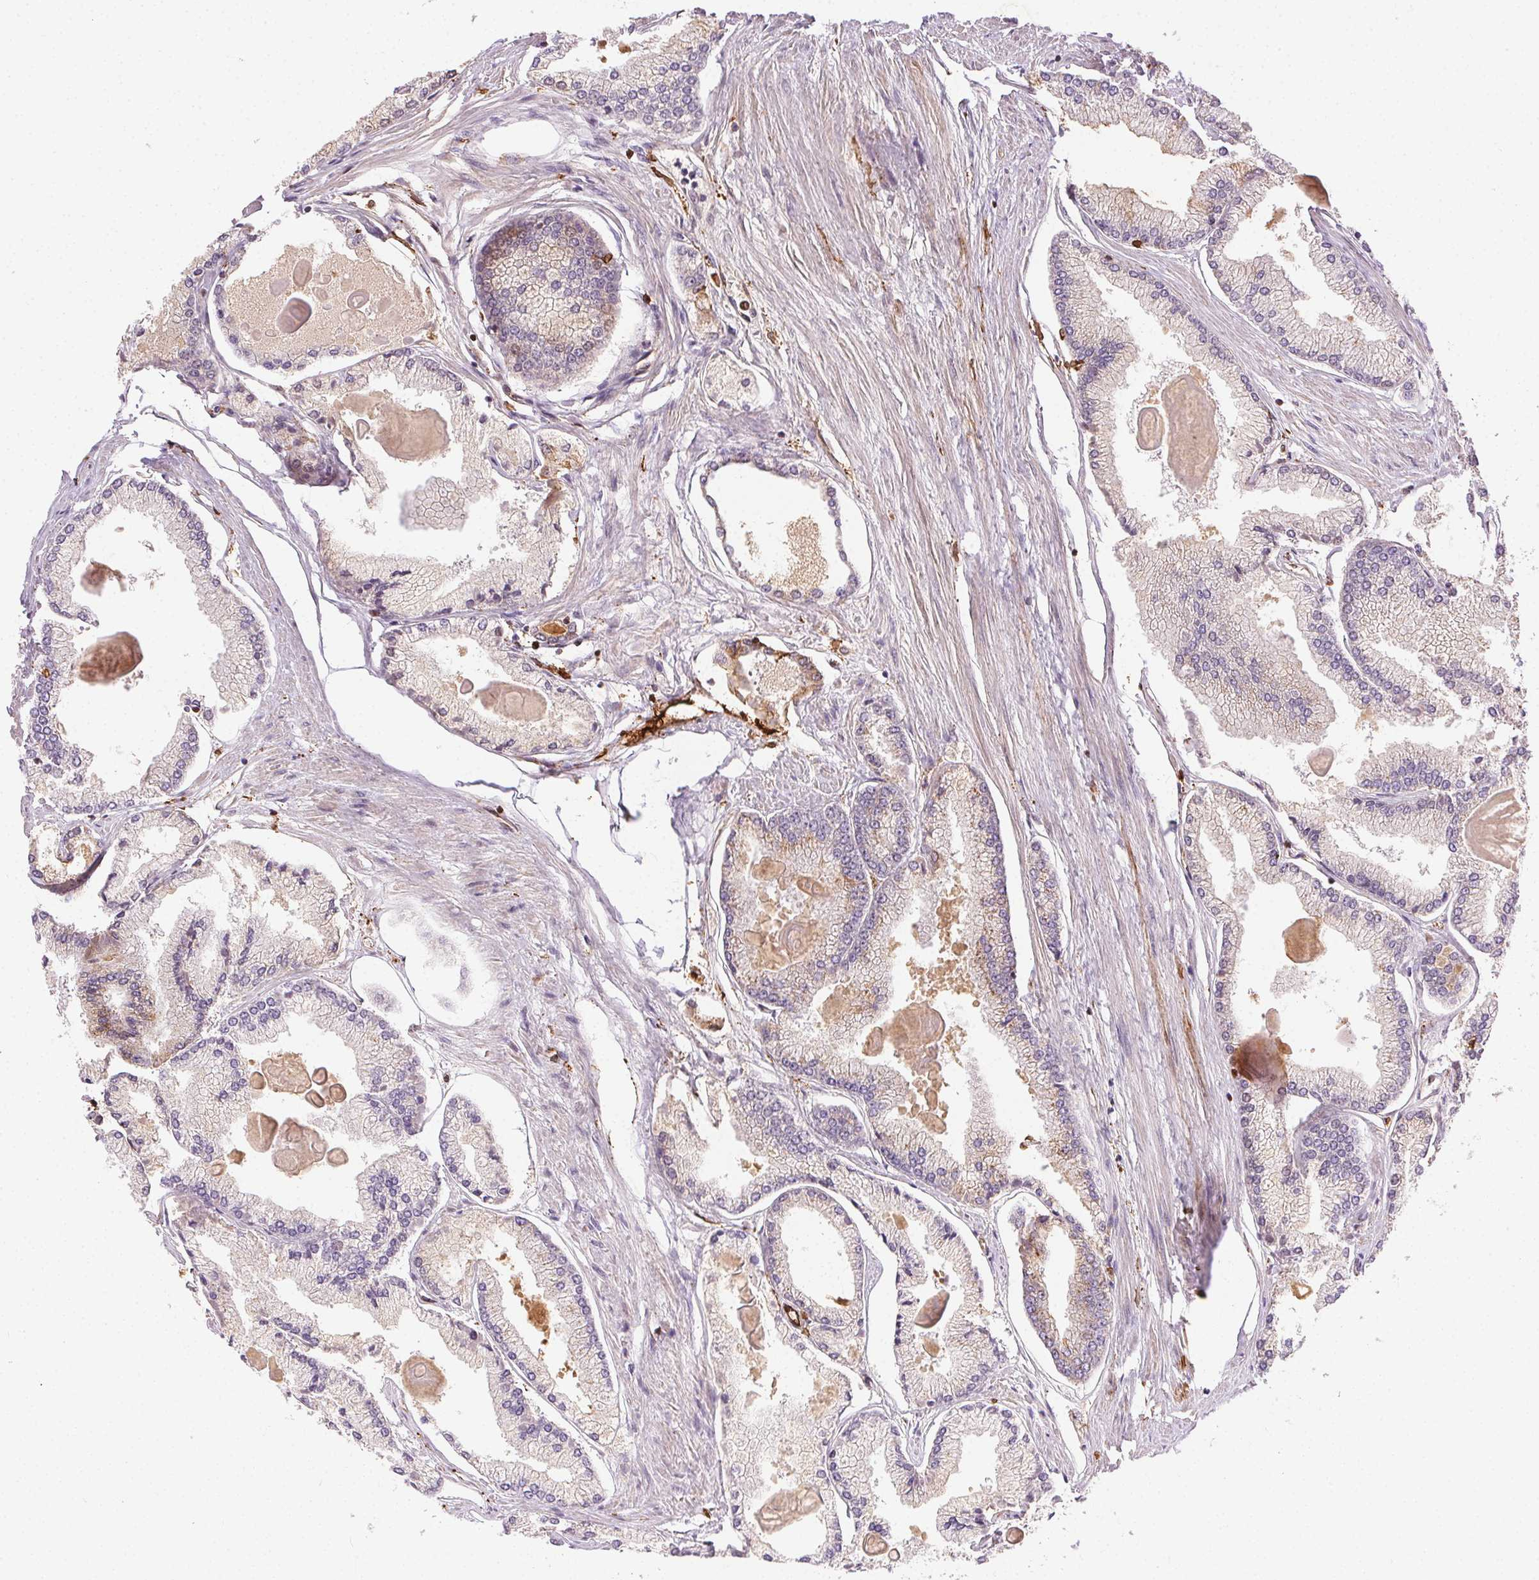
{"staining": {"intensity": "weak", "quantity": "<25%", "location": "cytoplasmic/membranous"}, "tissue": "prostate cancer", "cell_type": "Tumor cells", "image_type": "cancer", "snomed": [{"axis": "morphology", "description": "Adenocarcinoma, High grade"}, {"axis": "topography", "description": "Prostate"}], "caption": "High-grade adenocarcinoma (prostate) stained for a protein using immunohistochemistry (IHC) demonstrates no expression tumor cells.", "gene": "RNASET2", "patient": {"sex": "male", "age": 68}}